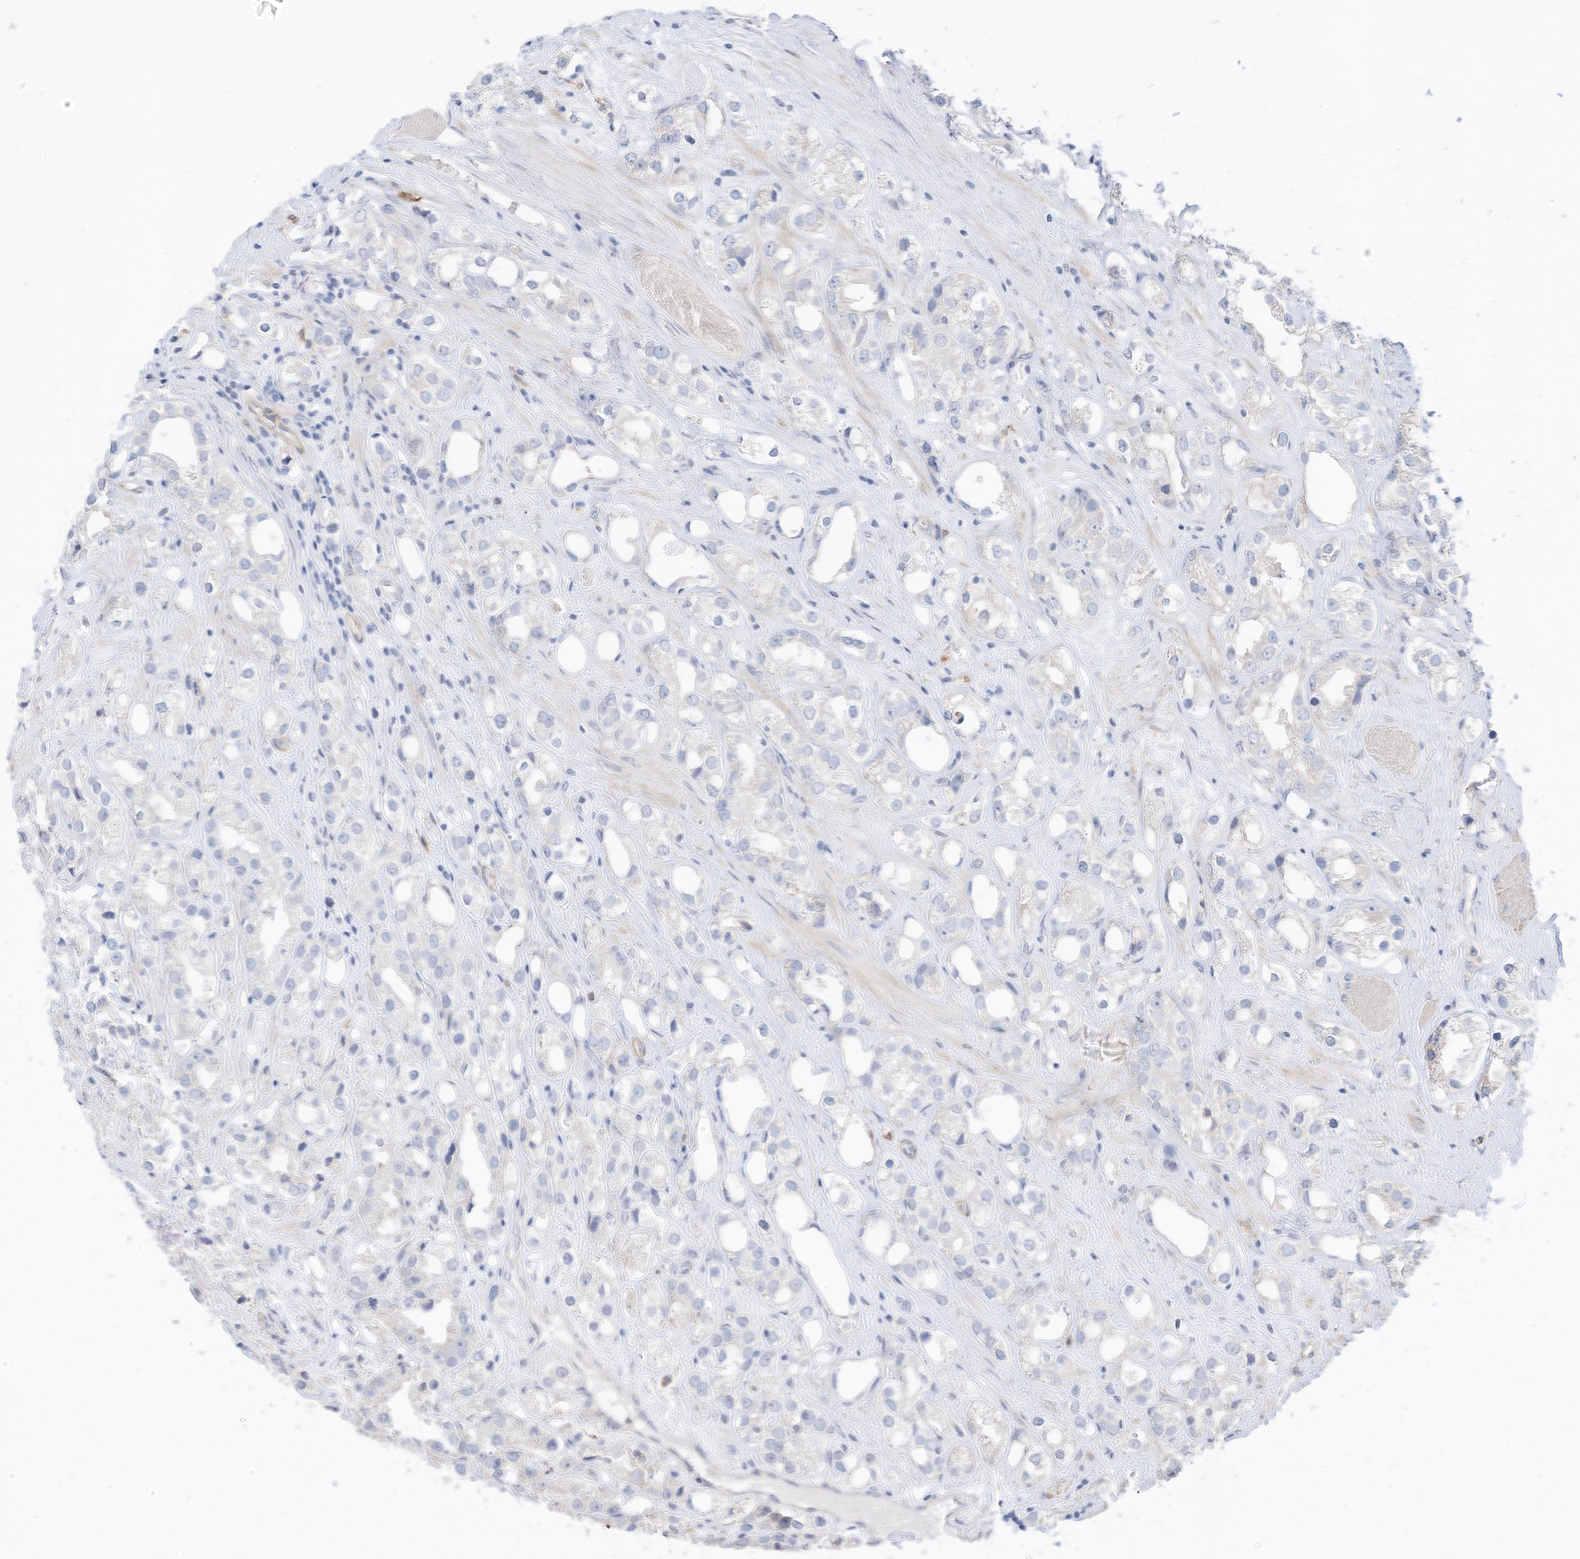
{"staining": {"intensity": "negative", "quantity": "none", "location": "none"}, "tissue": "prostate cancer", "cell_type": "Tumor cells", "image_type": "cancer", "snomed": [{"axis": "morphology", "description": "Adenocarcinoma, NOS"}, {"axis": "topography", "description": "Prostate"}], "caption": "A high-resolution histopathology image shows immunohistochemistry (IHC) staining of prostate cancer, which displays no significant positivity in tumor cells. The staining was performed using DAB (3,3'-diaminobenzidine) to visualize the protein expression in brown, while the nuclei were stained in blue with hematoxylin (Magnification: 20x).", "gene": "ATP13A1", "patient": {"sex": "male", "age": 79}}